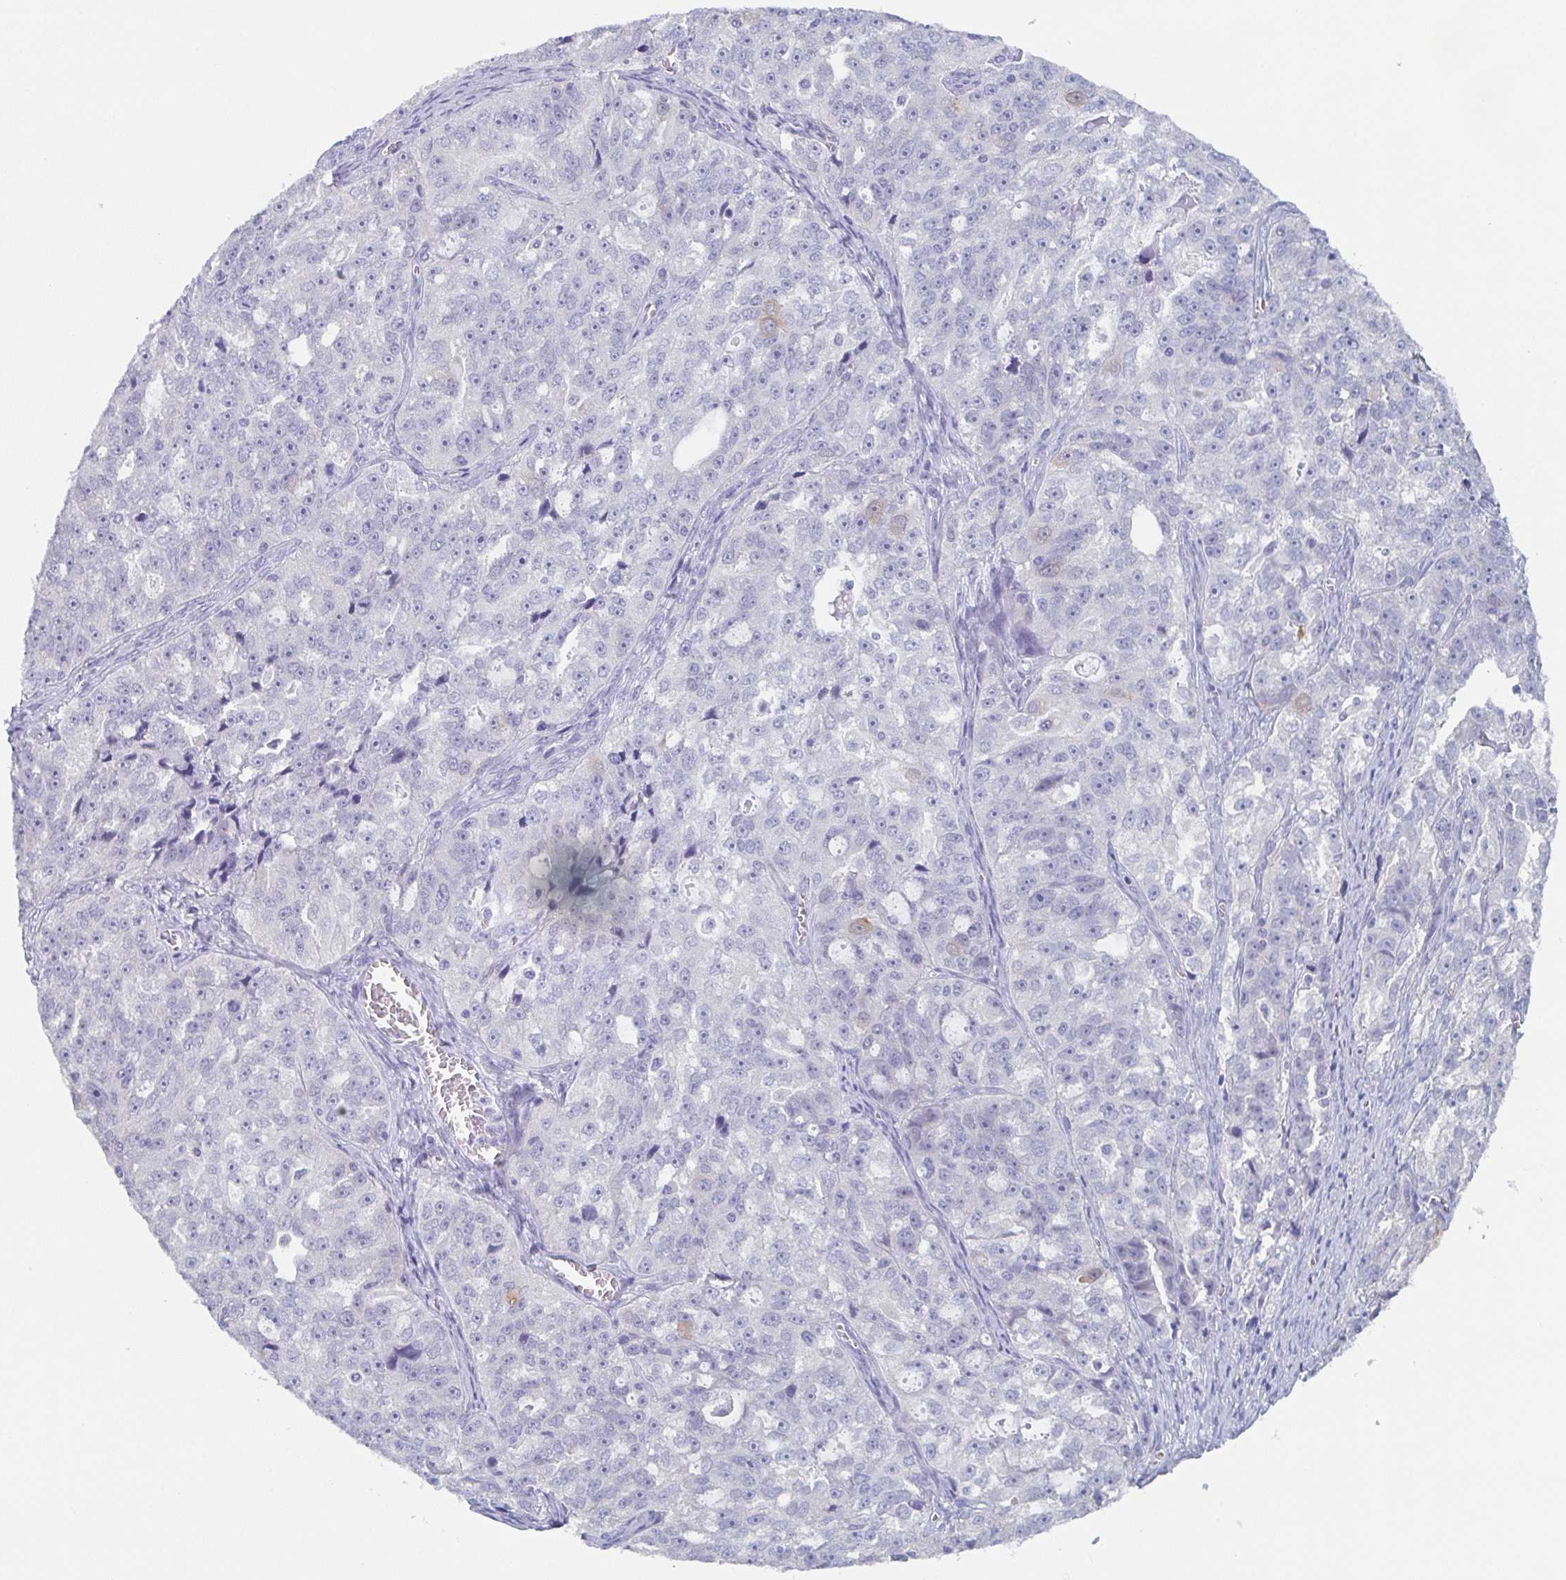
{"staining": {"intensity": "negative", "quantity": "none", "location": "none"}, "tissue": "ovarian cancer", "cell_type": "Tumor cells", "image_type": "cancer", "snomed": [{"axis": "morphology", "description": "Cystadenocarcinoma, serous, NOS"}, {"axis": "topography", "description": "Ovary"}], "caption": "Tumor cells are negative for protein expression in human ovarian cancer (serous cystadenocarcinoma).", "gene": "DYDC2", "patient": {"sex": "female", "age": 51}}